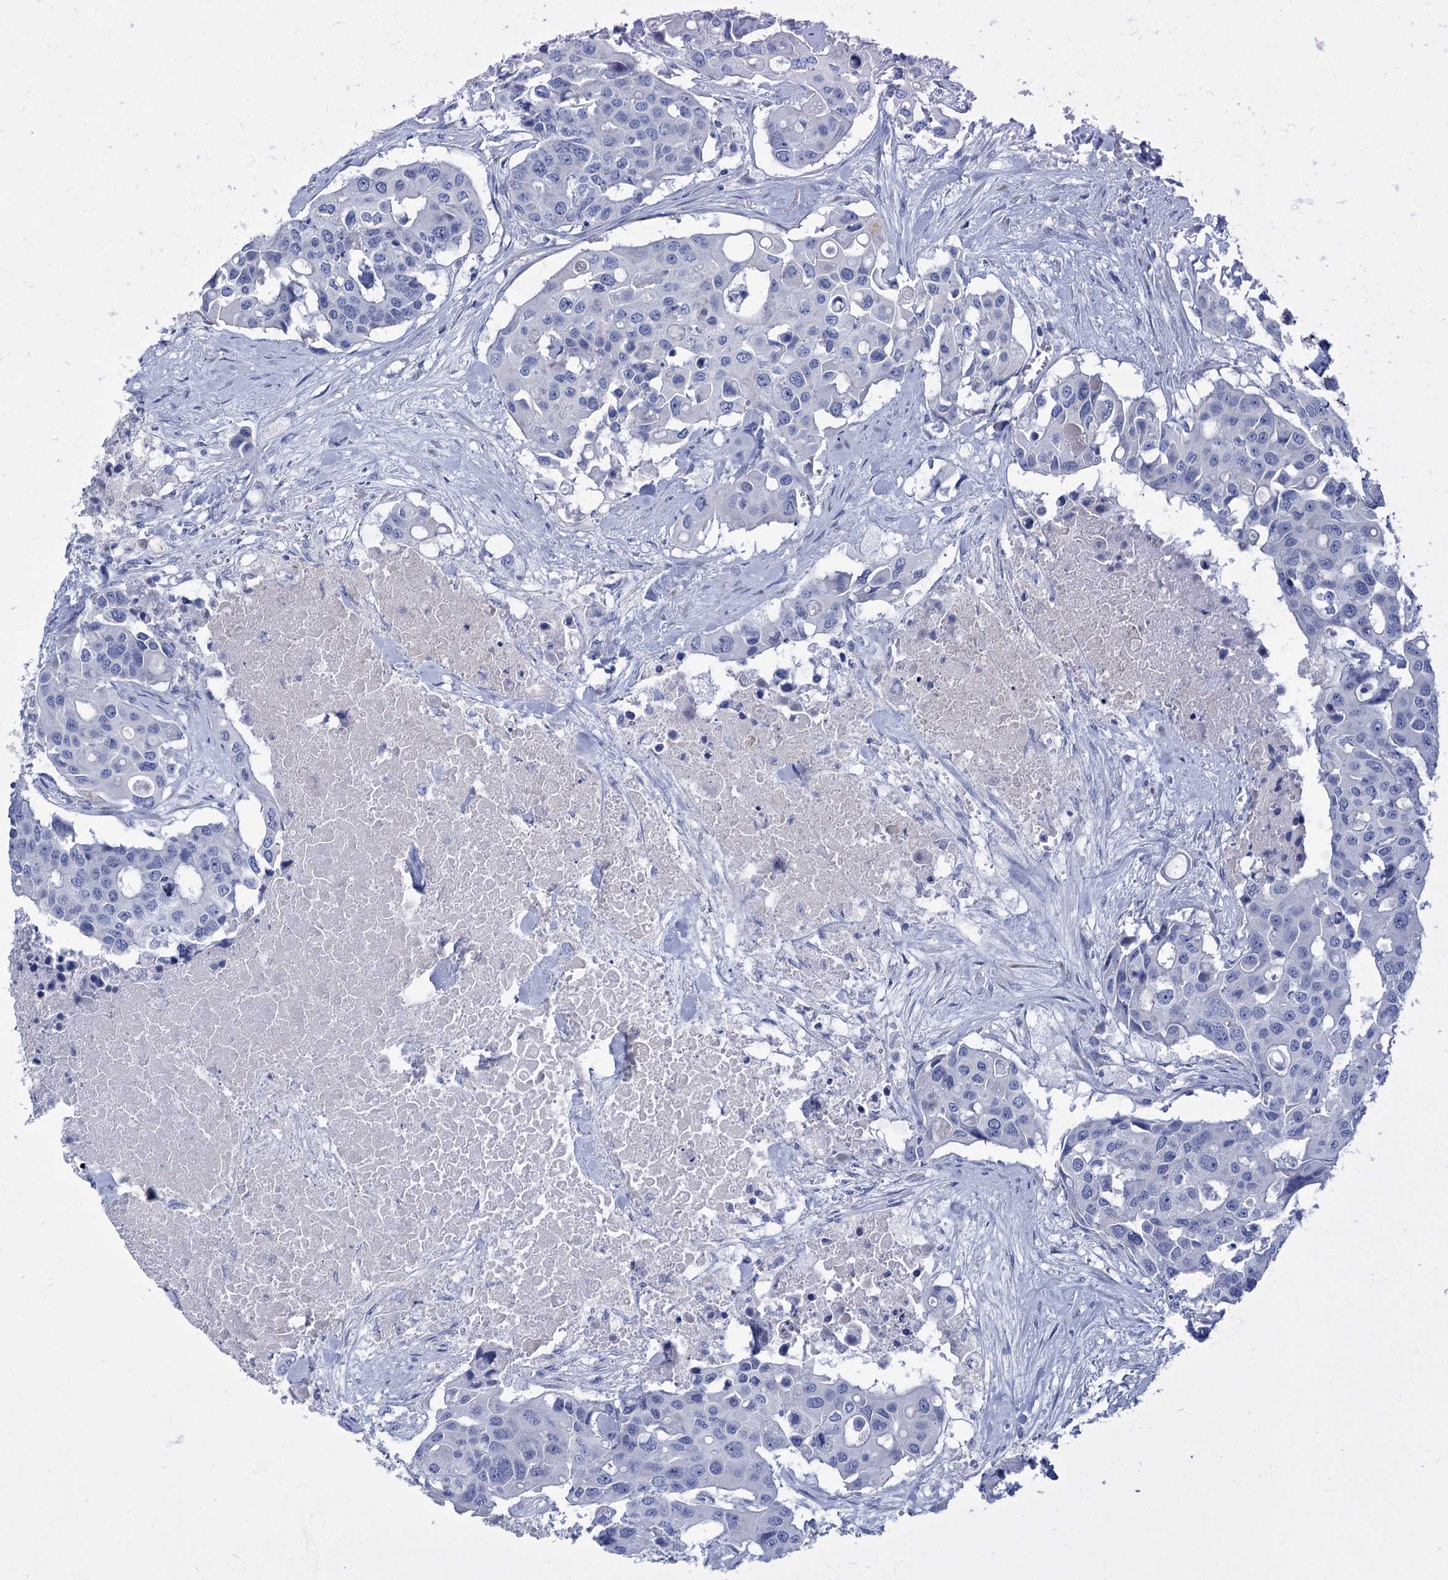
{"staining": {"intensity": "negative", "quantity": "none", "location": "none"}, "tissue": "colorectal cancer", "cell_type": "Tumor cells", "image_type": "cancer", "snomed": [{"axis": "morphology", "description": "Adenocarcinoma, NOS"}, {"axis": "topography", "description": "Colon"}], "caption": "Immunohistochemistry photomicrograph of human colorectal adenocarcinoma stained for a protein (brown), which reveals no positivity in tumor cells. (Immunohistochemistry, brightfield microscopy, high magnification).", "gene": "HES2", "patient": {"sex": "male", "age": 77}}